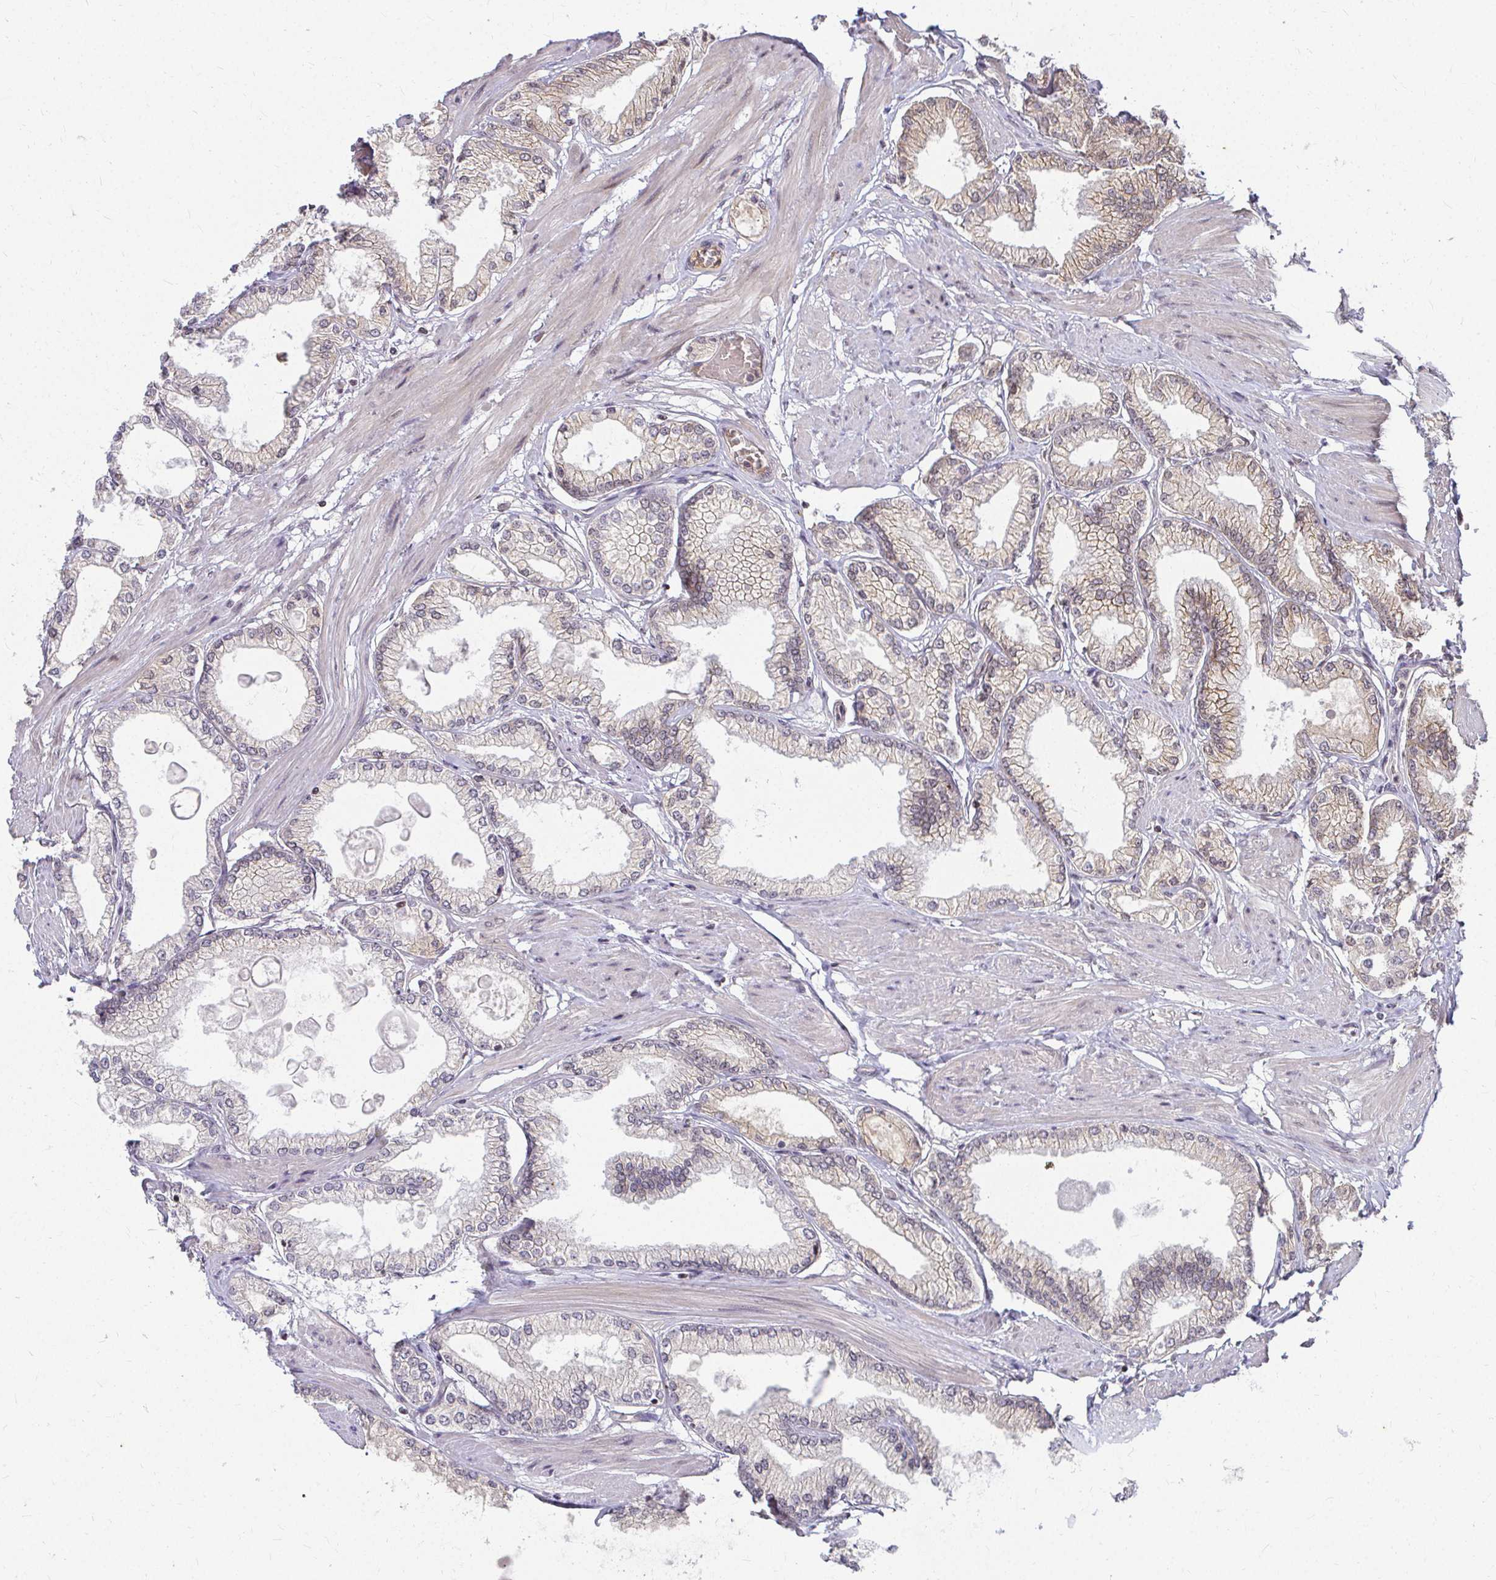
{"staining": {"intensity": "weak", "quantity": "<25%", "location": "cytoplasmic/membranous"}, "tissue": "prostate cancer", "cell_type": "Tumor cells", "image_type": "cancer", "snomed": [{"axis": "morphology", "description": "Adenocarcinoma, High grade"}, {"axis": "topography", "description": "Prostate"}], "caption": "A high-resolution photomicrograph shows IHC staining of prostate cancer, which displays no significant expression in tumor cells.", "gene": "ANK3", "patient": {"sex": "male", "age": 68}}